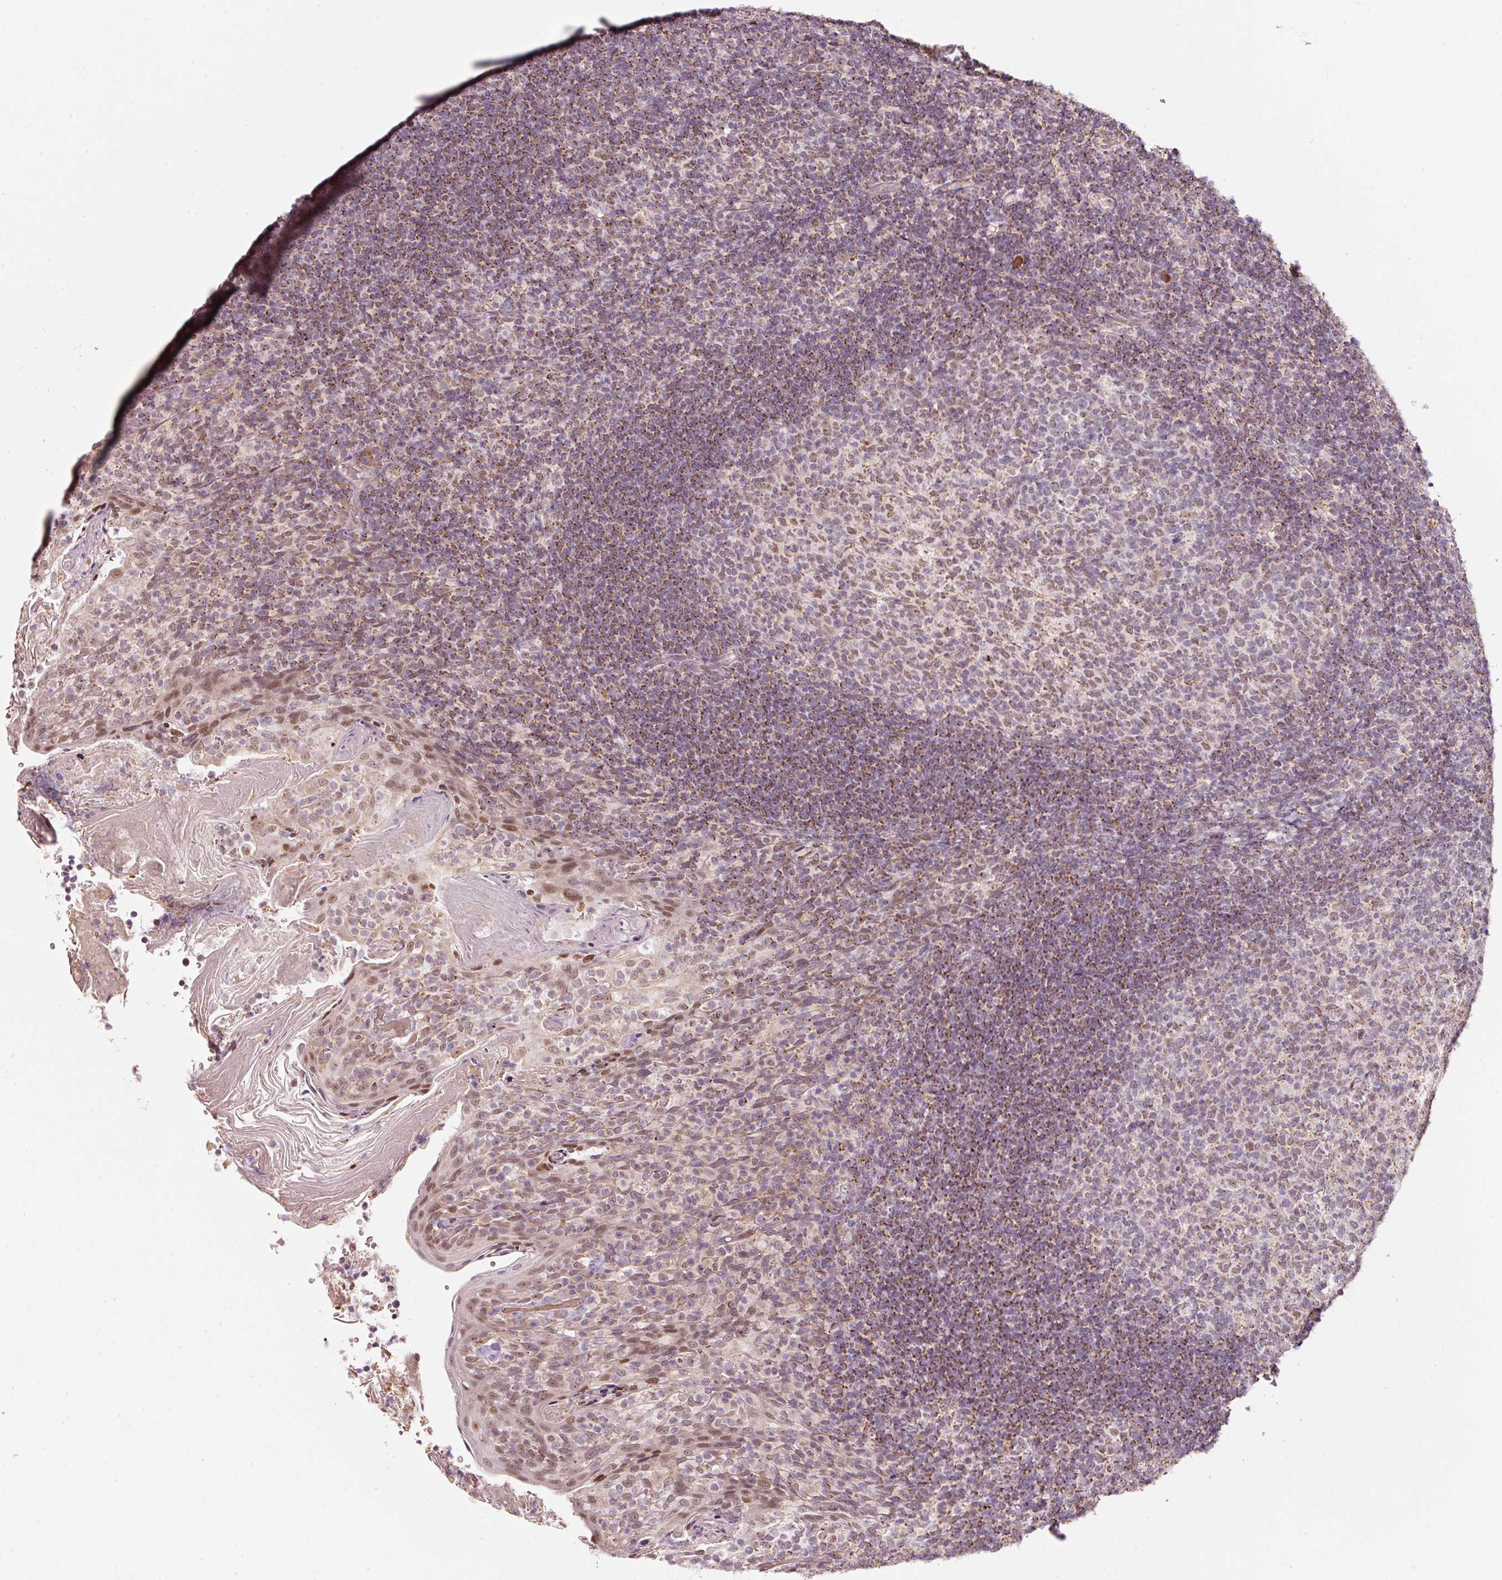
{"staining": {"intensity": "weak", "quantity": "25%-75%", "location": "cytoplasmic/membranous,nuclear"}, "tissue": "tonsil", "cell_type": "Germinal center cells", "image_type": "normal", "snomed": [{"axis": "morphology", "description": "Normal tissue, NOS"}, {"axis": "topography", "description": "Tonsil"}], "caption": "Human tonsil stained with a brown dye displays weak cytoplasmic/membranous,nuclear positive expression in about 25%-75% of germinal center cells.", "gene": "ZNF460", "patient": {"sex": "female", "age": 10}}